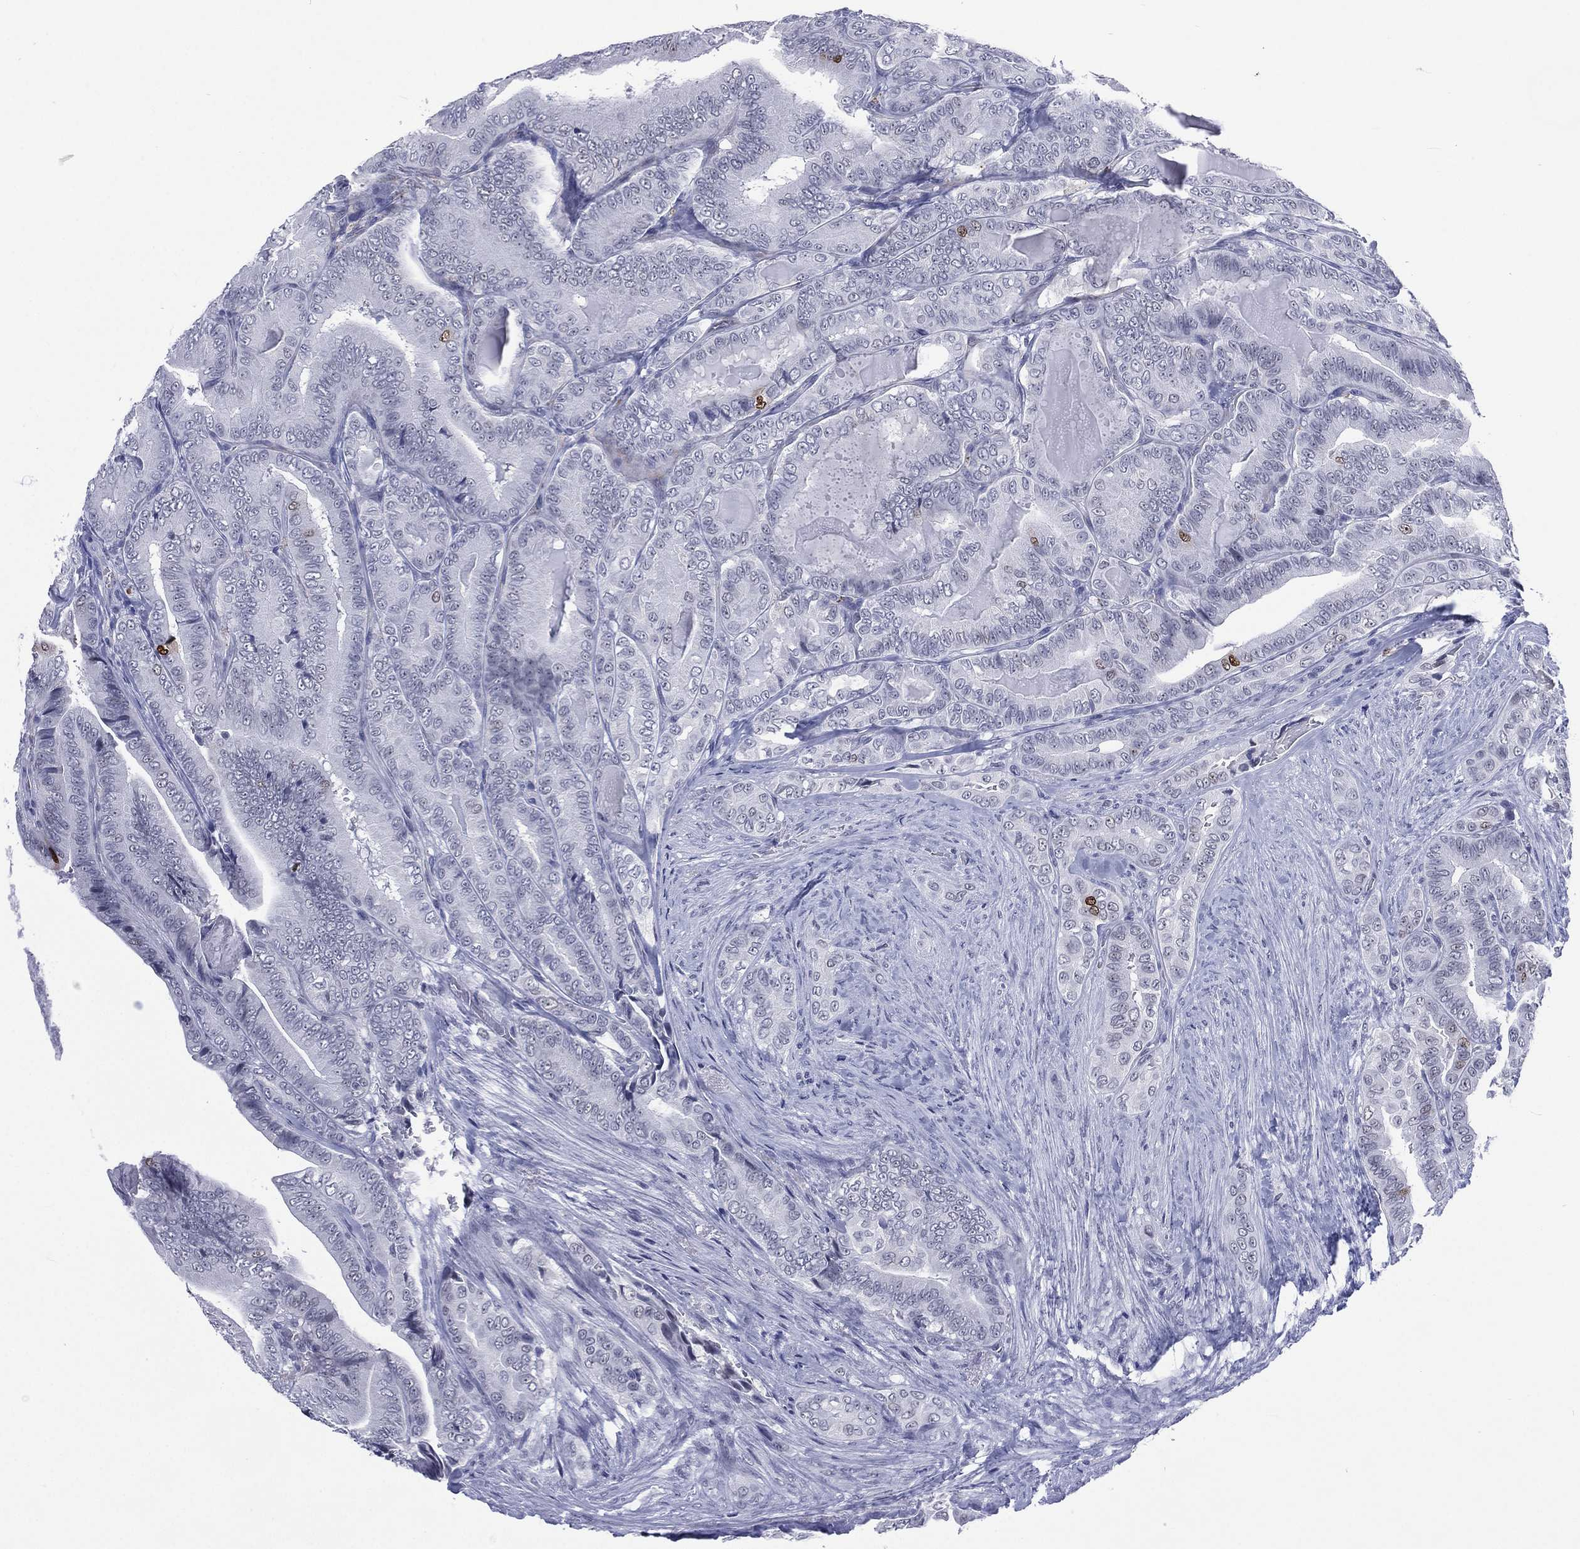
{"staining": {"intensity": "moderate", "quantity": "<25%", "location": "nuclear"}, "tissue": "thyroid cancer", "cell_type": "Tumor cells", "image_type": "cancer", "snomed": [{"axis": "morphology", "description": "Papillary adenocarcinoma, NOS"}, {"axis": "topography", "description": "Thyroid gland"}], "caption": "Moderate nuclear expression for a protein is seen in approximately <25% of tumor cells of thyroid papillary adenocarcinoma using immunohistochemistry.", "gene": "SSX1", "patient": {"sex": "male", "age": 61}}